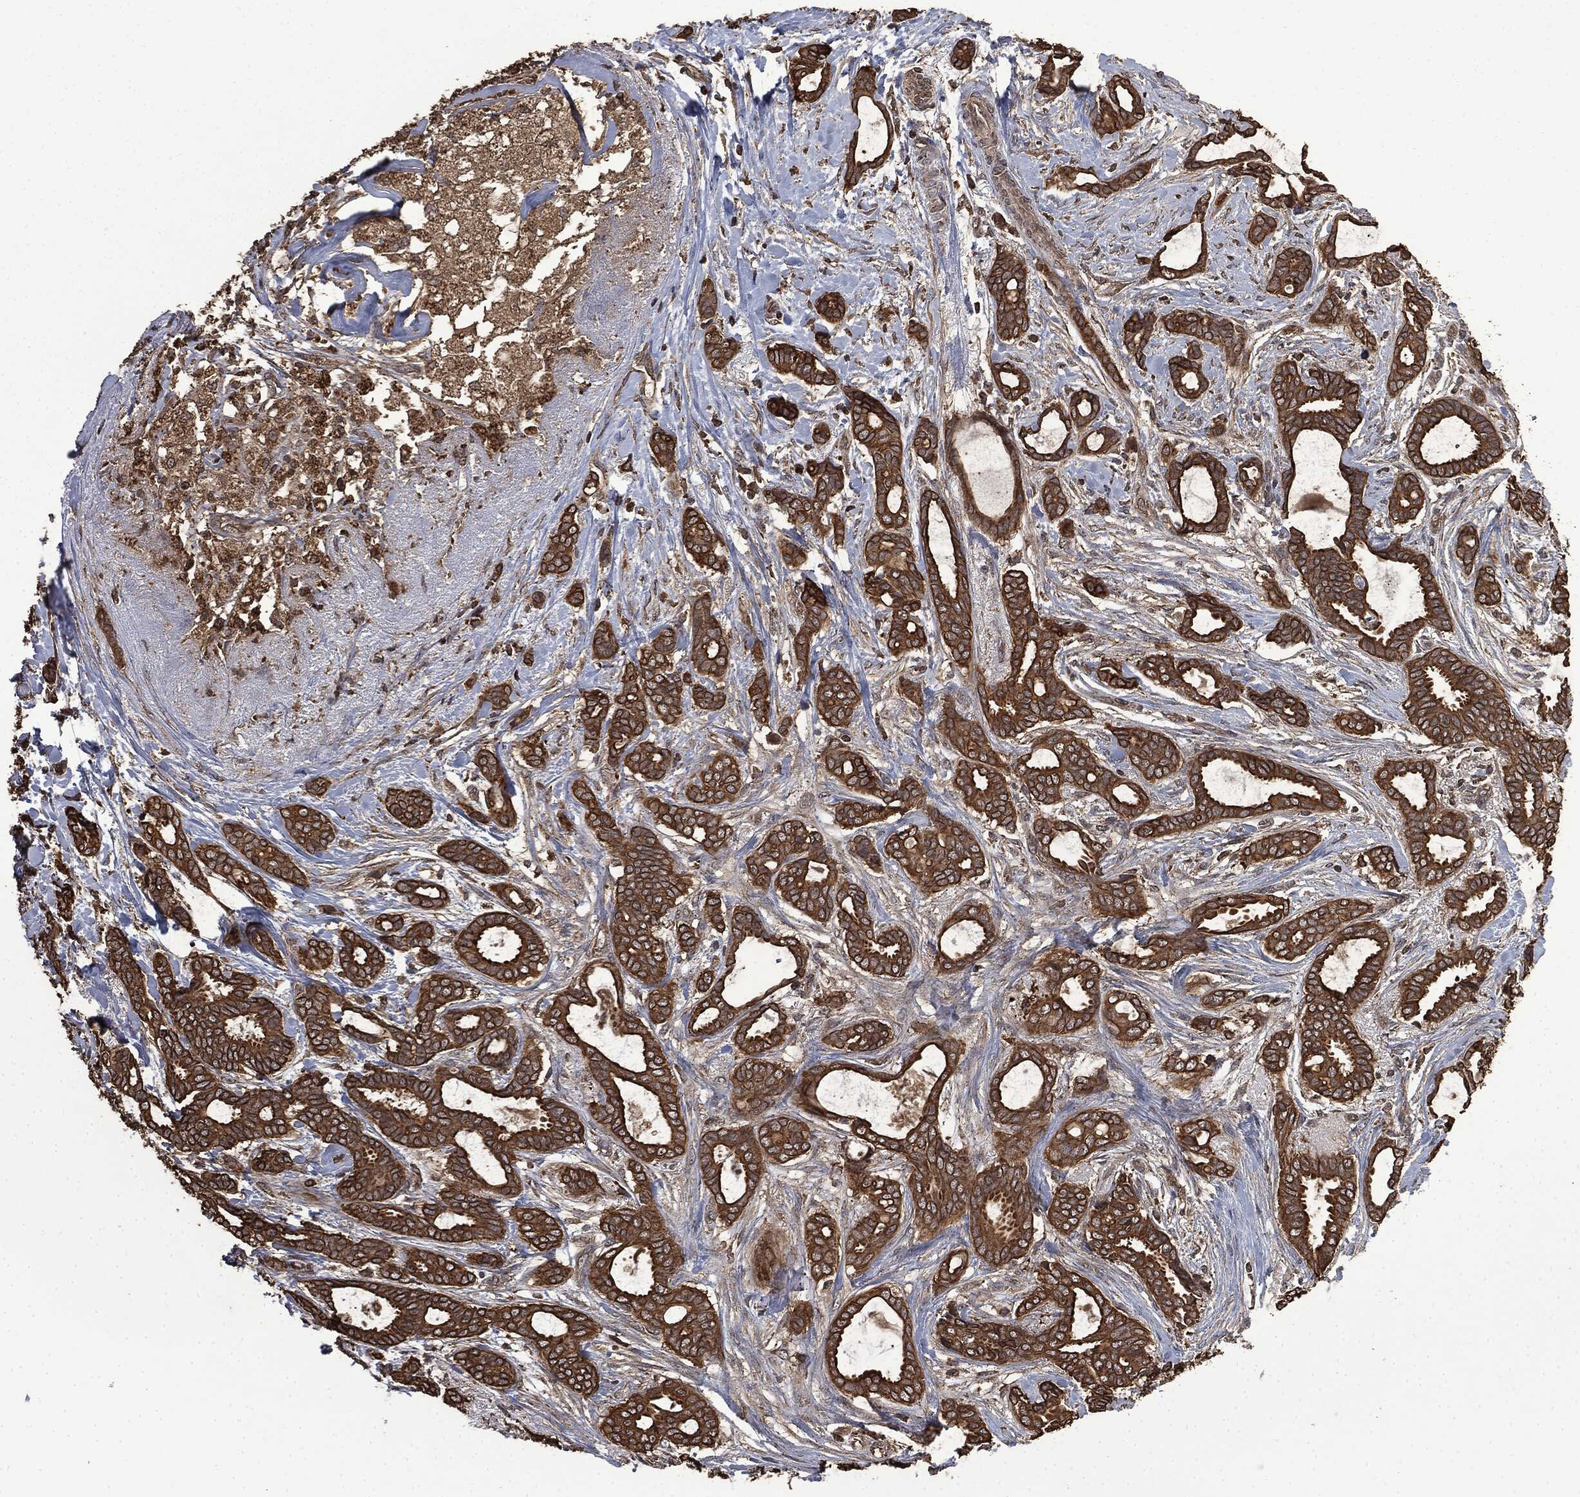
{"staining": {"intensity": "strong", "quantity": ">75%", "location": "cytoplasmic/membranous"}, "tissue": "breast cancer", "cell_type": "Tumor cells", "image_type": "cancer", "snomed": [{"axis": "morphology", "description": "Duct carcinoma"}, {"axis": "topography", "description": "Breast"}], "caption": "Brown immunohistochemical staining in human infiltrating ductal carcinoma (breast) demonstrates strong cytoplasmic/membranous positivity in about >75% of tumor cells. (DAB (3,3'-diaminobenzidine) IHC, brown staining for protein, blue staining for nuclei).", "gene": "LIG3", "patient": {"sex": "female", "age": 51}}